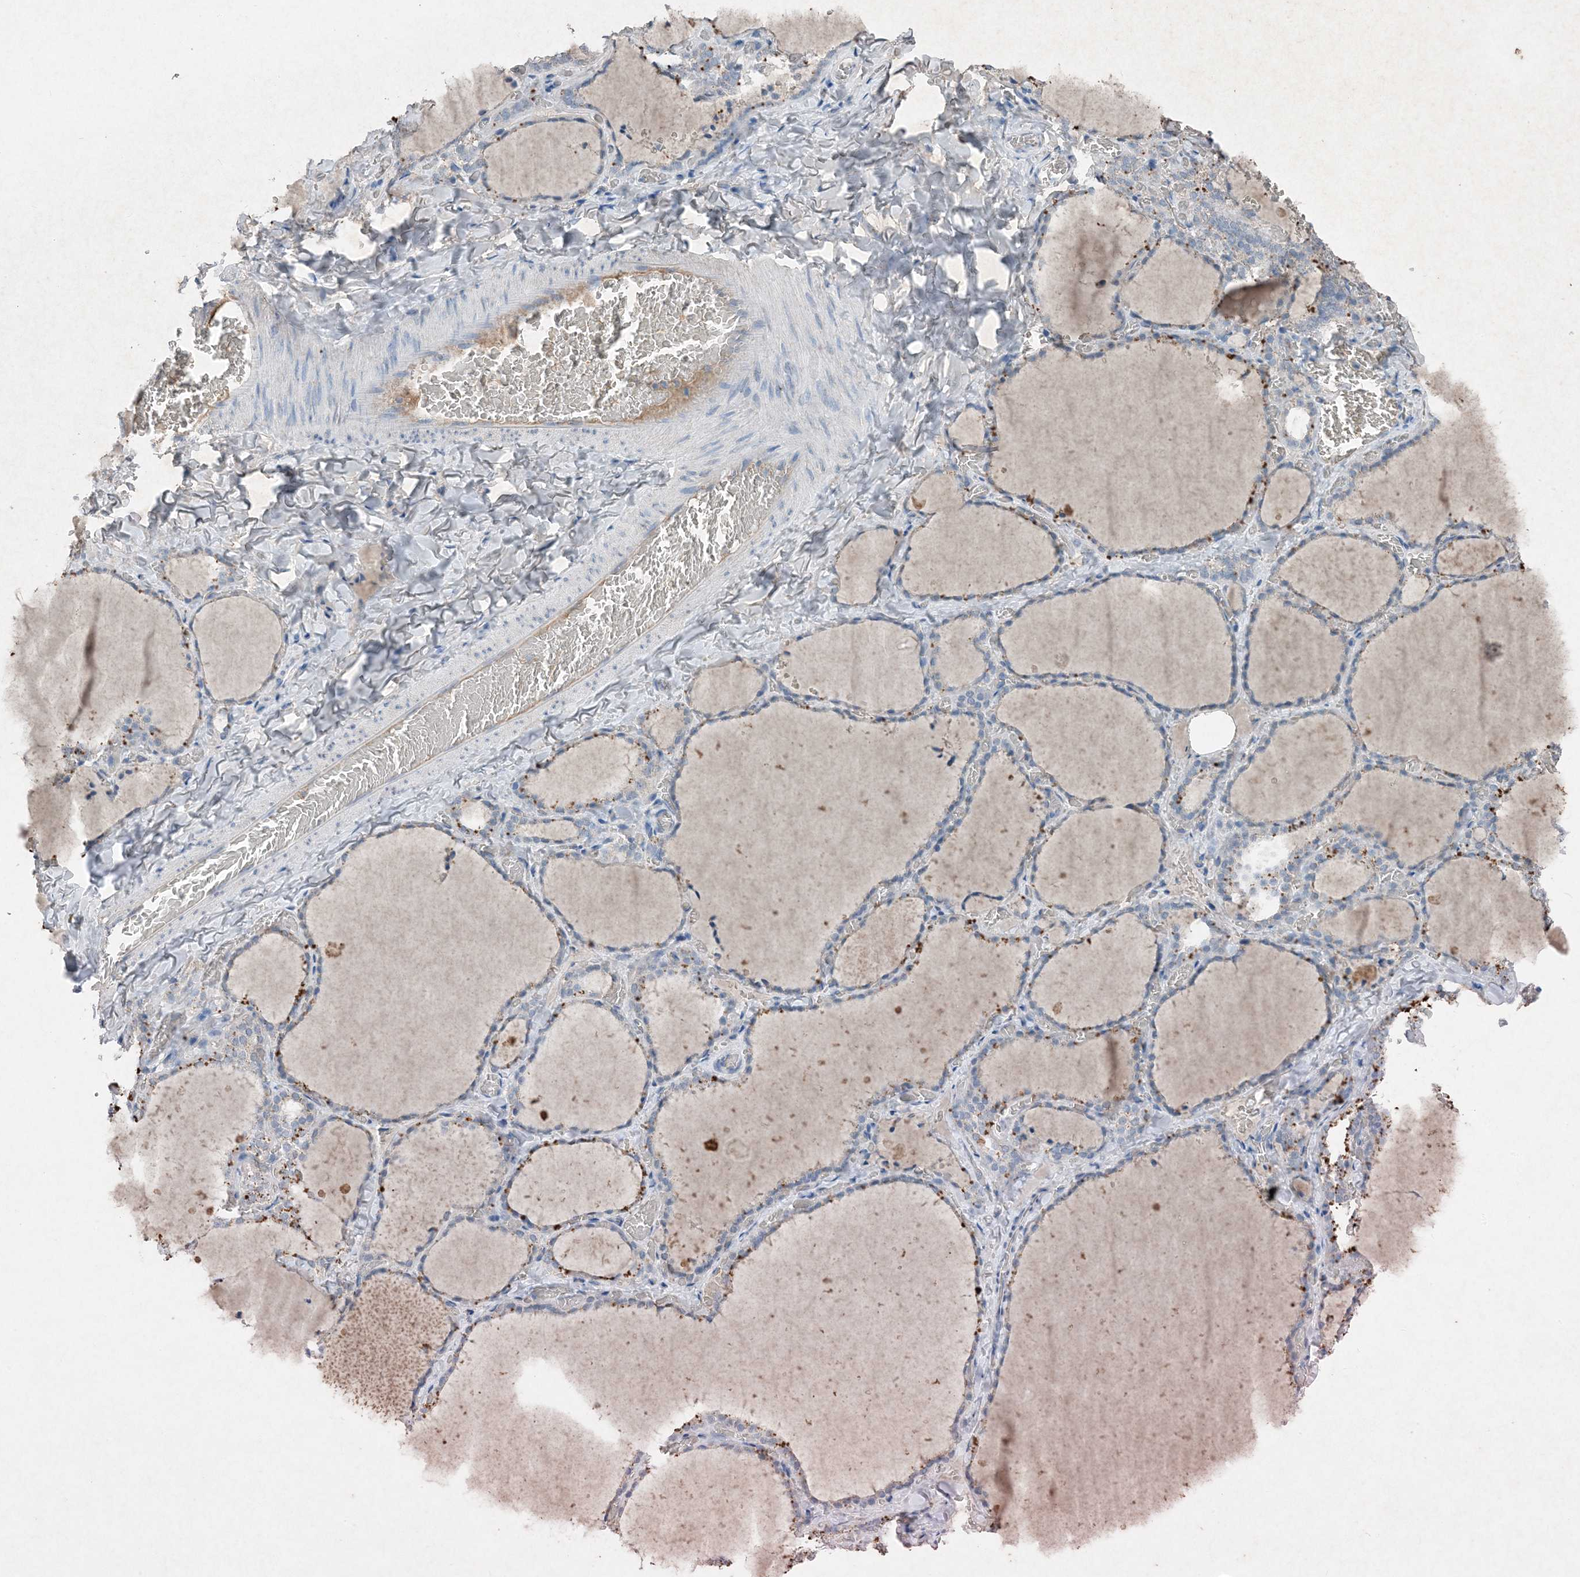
{"staining": {"intensity": "moderate", "quantity": "25%-75%", "location": "cytoplasmic/membranous"}, "tissue": "thyroid gland", "cell_type": "Glandular cells", "image_type": "normal", "snomed": [{"axis": "morphology", "description": "Normal tissue, NOS"}, {"axis": "topography", "description": "Thyroid gland"}], "caption": "Approximately 25%-75% of glandular cells in benign human thyroid gland show moderate cytoplasmic/membranous protein expression as visualized by brown immunohistochemical staining.", "gene": "FCN3", "patient": {"sex": "female", "age": 22}}